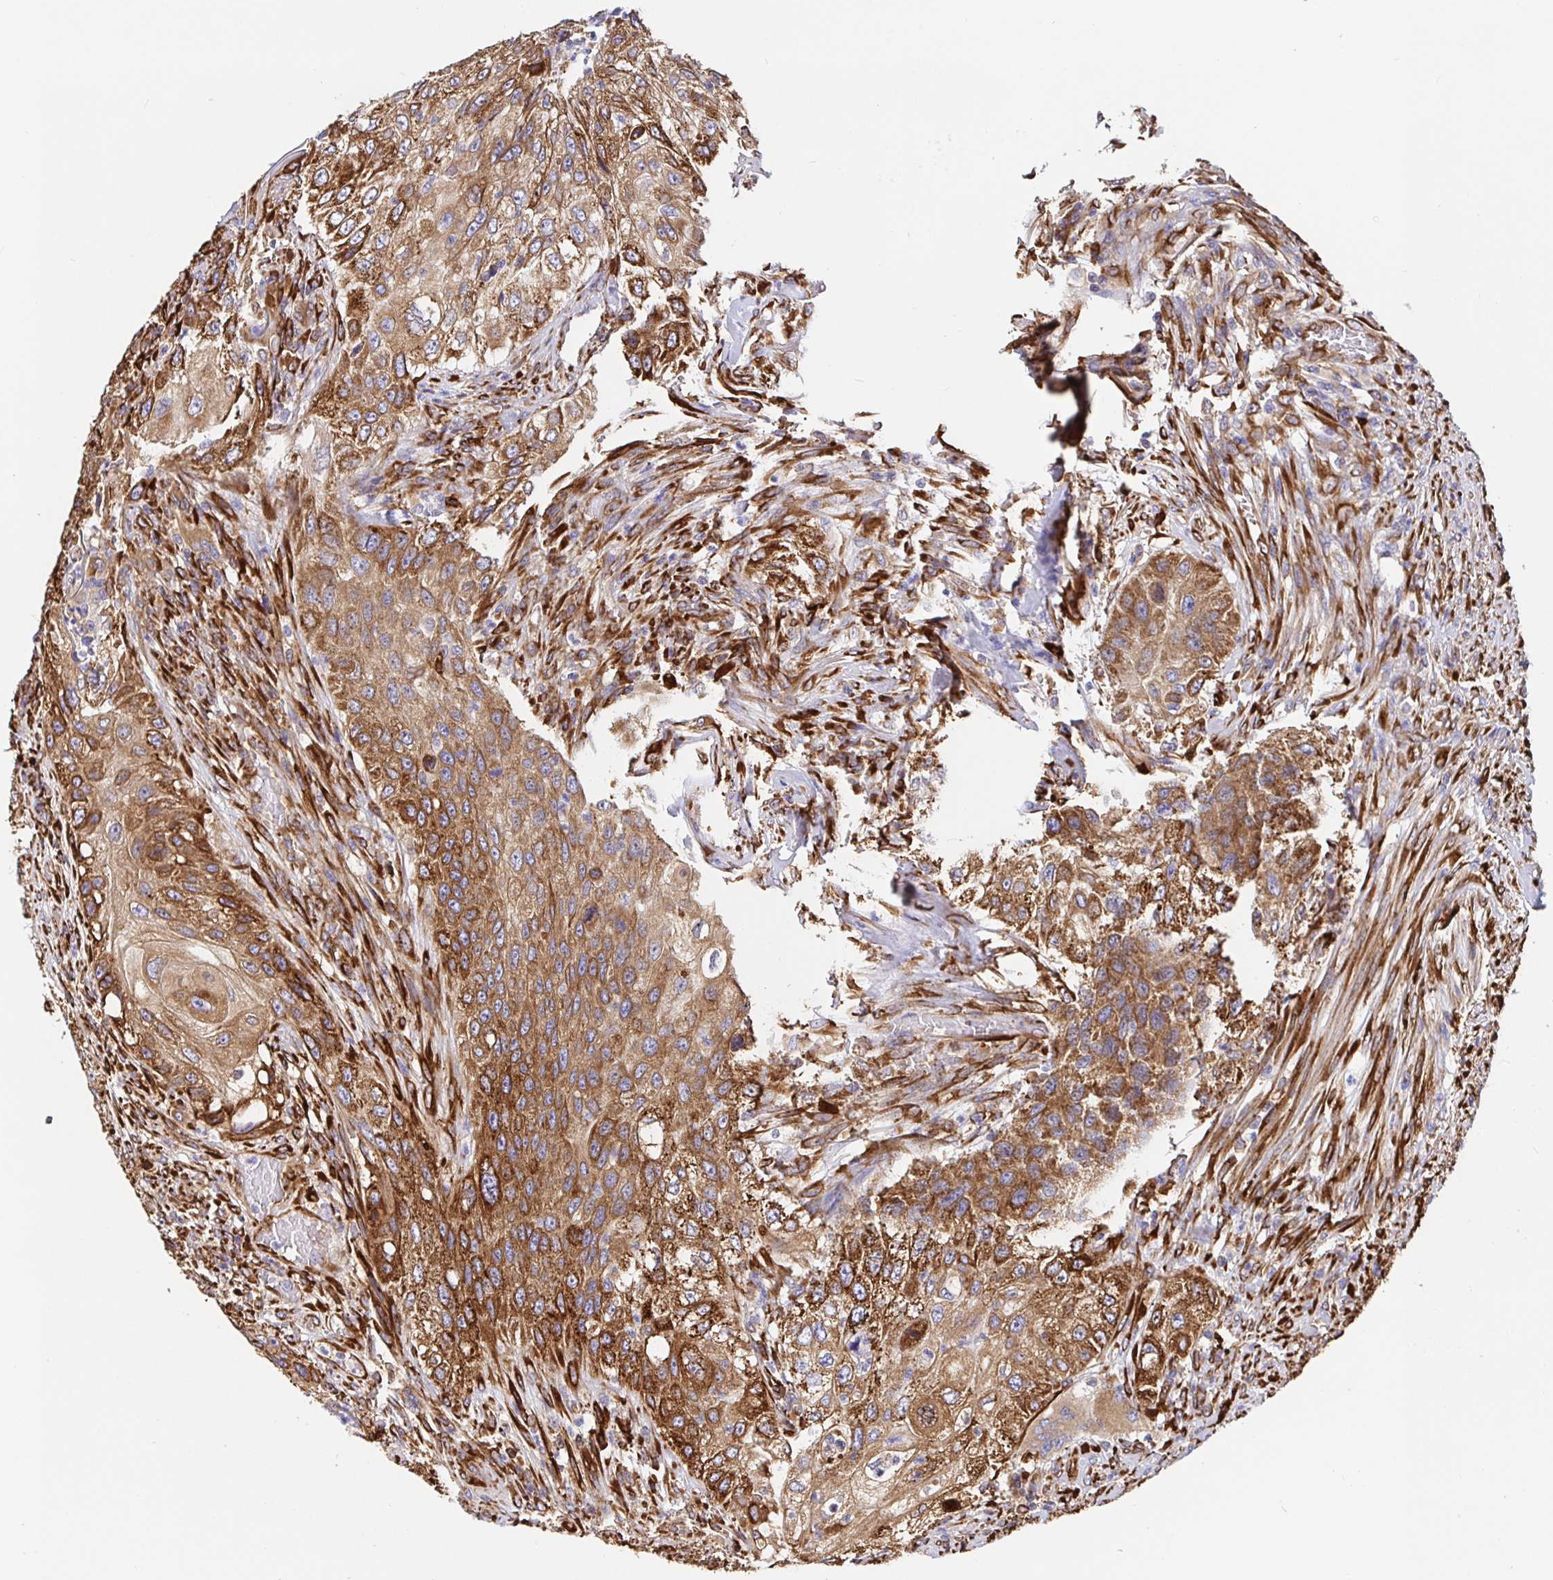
{"staining": {"intensity": "strong", "quantity": ">75%", "location": "cytoplasmic/membranous"}, "tissue": "urothelial cancer", "cell_type": "Tumor cells", "image_type": "cancer", "snomed": [{"axis": "morphology", "description": "Urothelial carcinoma, High grade"}, {"axis": "topography", "description": "Urinary bladder"}], "caption": "Immunohistochemistry (IHC) (DAB (3,3'-diaminobenzidine)) staining of human urothelial cancer demonstrates strong cytoplasmic/membranous protein positivity in about >75% of tumor cells.", "gene": "MAOA", "patient": {"sex": "female", "age": 60}}